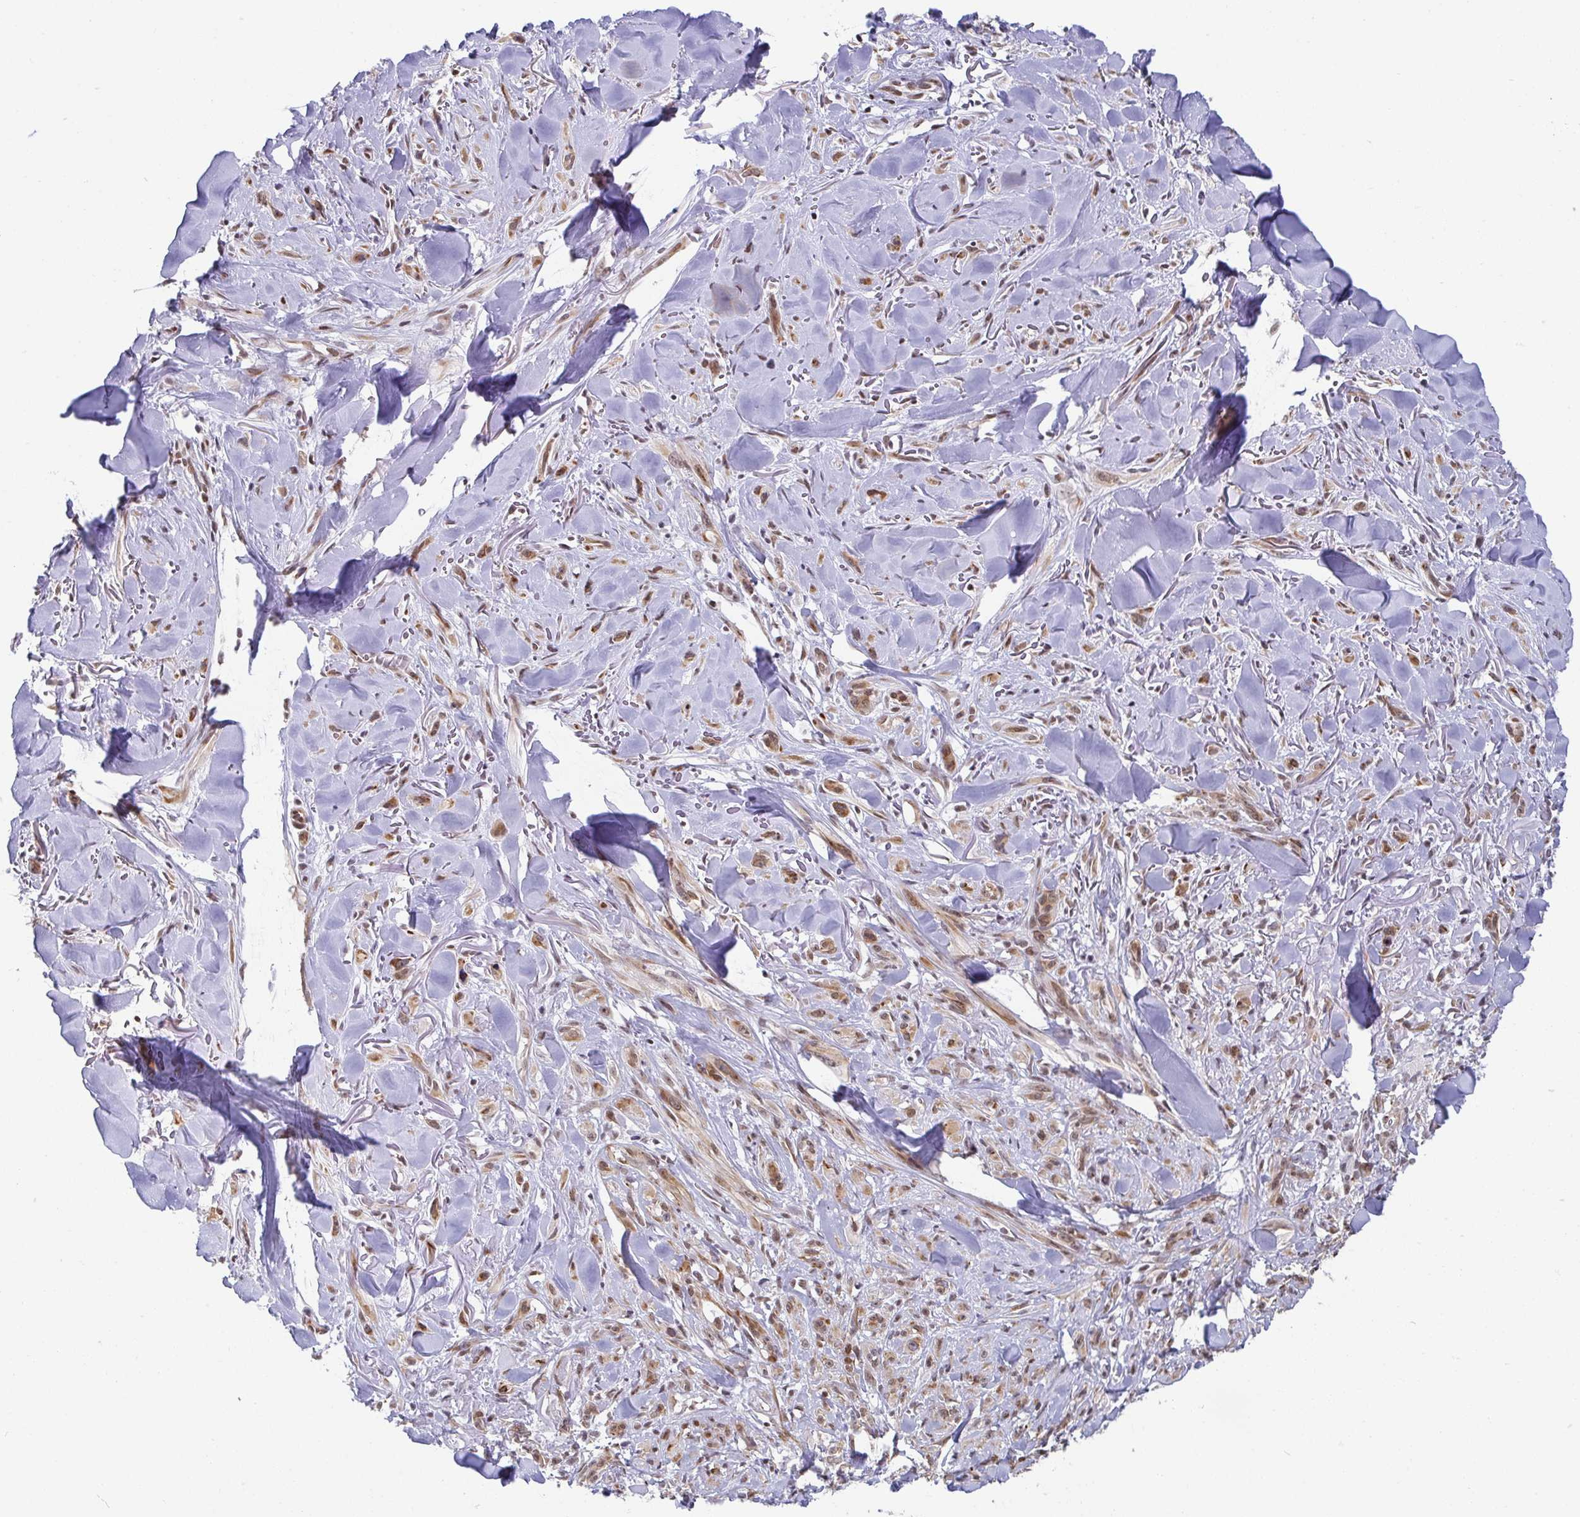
{"staining": {"intensity": "moderate", "quantity": ">75%", "location": "nuclear"}, "tissue": "melanoma", "cell_type": "Tumor cells", "image_type": "cancer", "snomed": [{"axis": "morphology", "description": "Malignant melanoma, NOS"}, {"axis": "topography", "description": "Skin"}], "caption": "Immunohistochemical staining of malignant melanoma displays medium levels of moderate nuclear staining in about >75% of tumor cells. Using DAB (brown) and hematoxylin (blue) stains, captured at high magnification using brightfield microscopy.", "gene": "SLC7A10", "patient": {"sex": "male", "age": 85}}